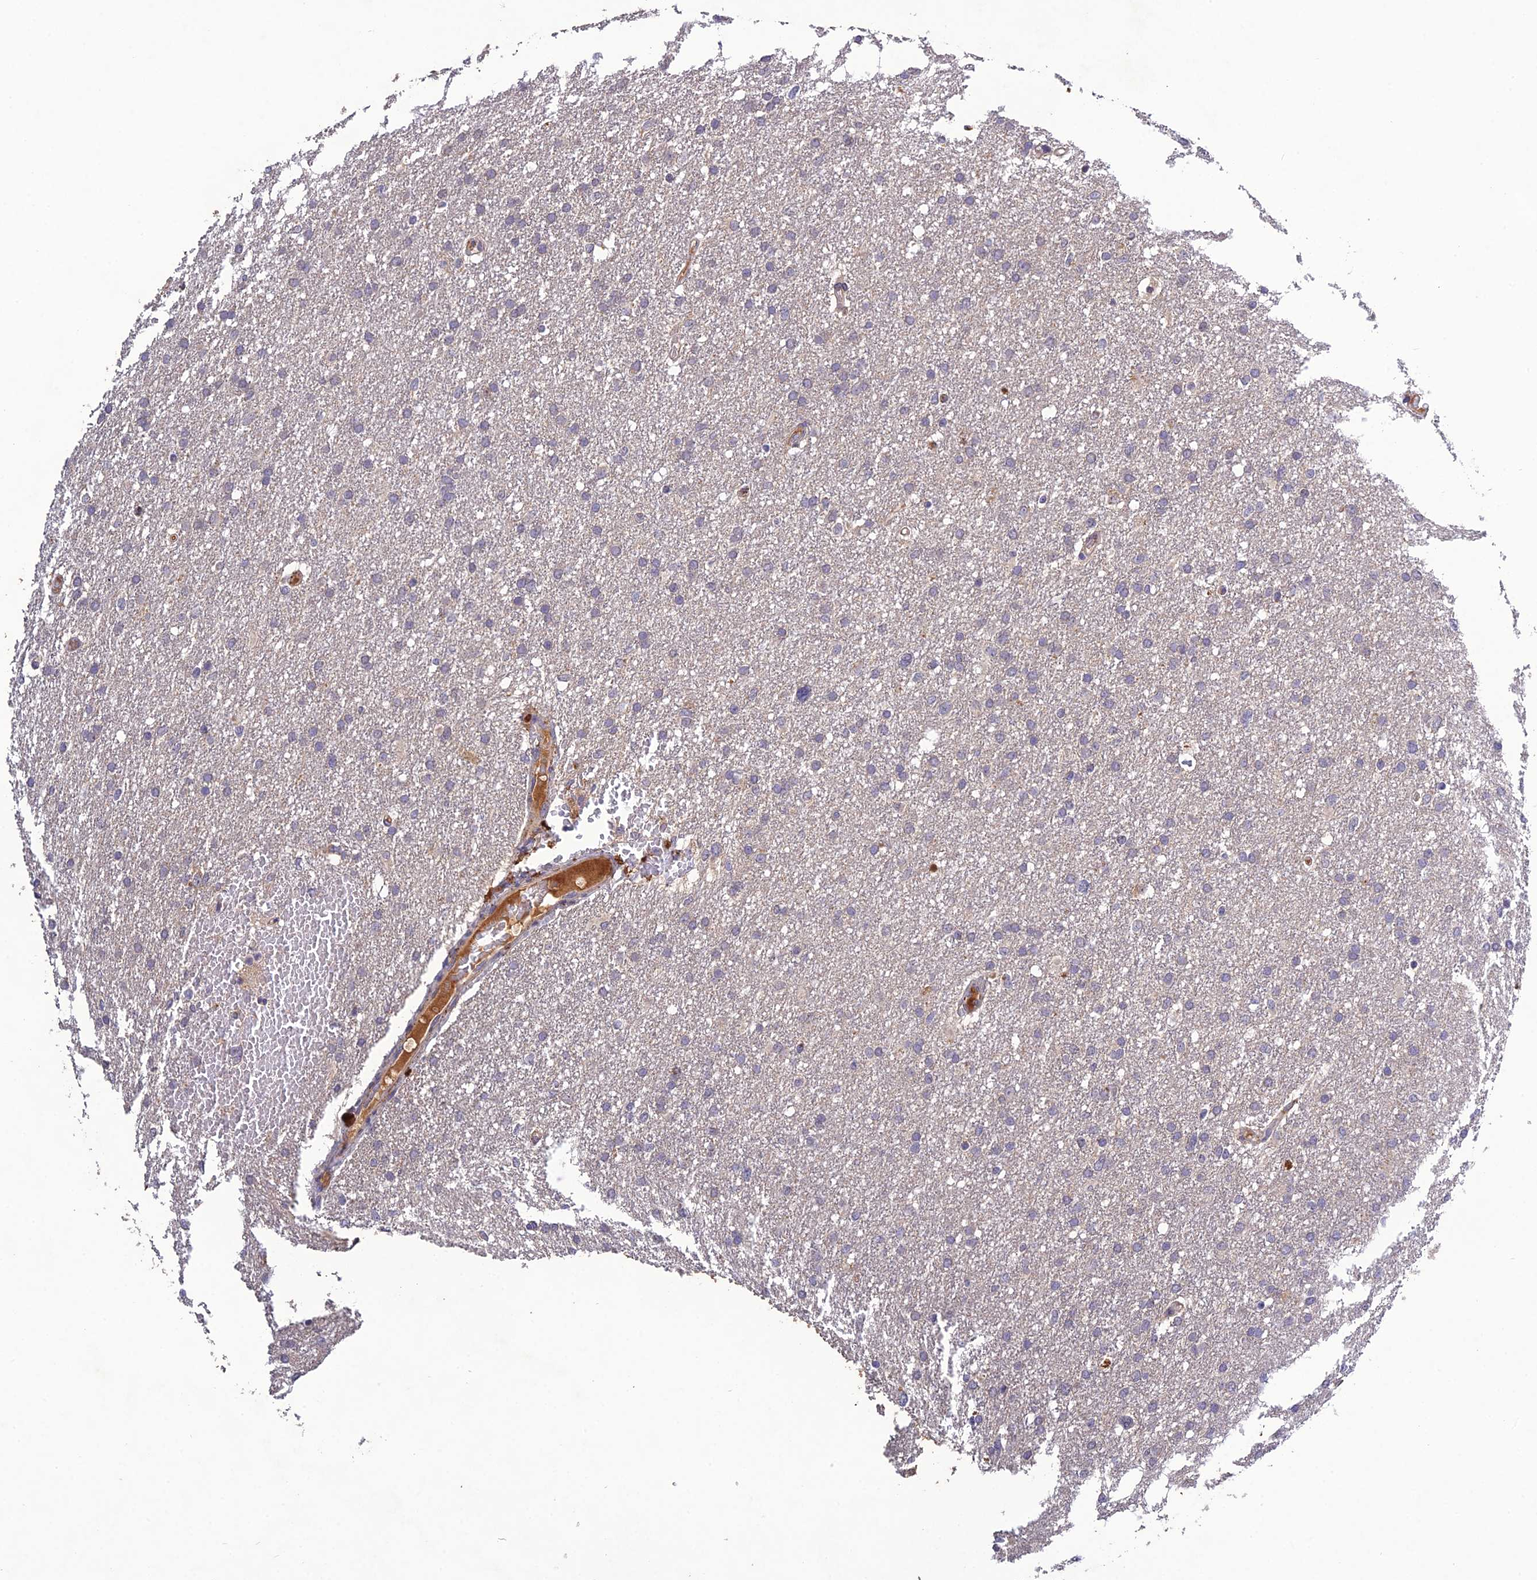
{"staining": {"intensity": "negative", "quantity": "none", "location": "none"}, "tissue": "glioma", "cell_type": "Tumor cells", "image_type": "cancer", "snomed": [{"axis": "morphology", "description": "Glioma, malignant, High grade"}, {"axis": "topography", "description": "Cerebral cortex"}], "caption": "The IHC histopathology image has no significant staining in tumor cells of malignant high-grade glioma tissue.", "gene": "SLC39A13", "patient": {"sex": "female", "age": 36}}